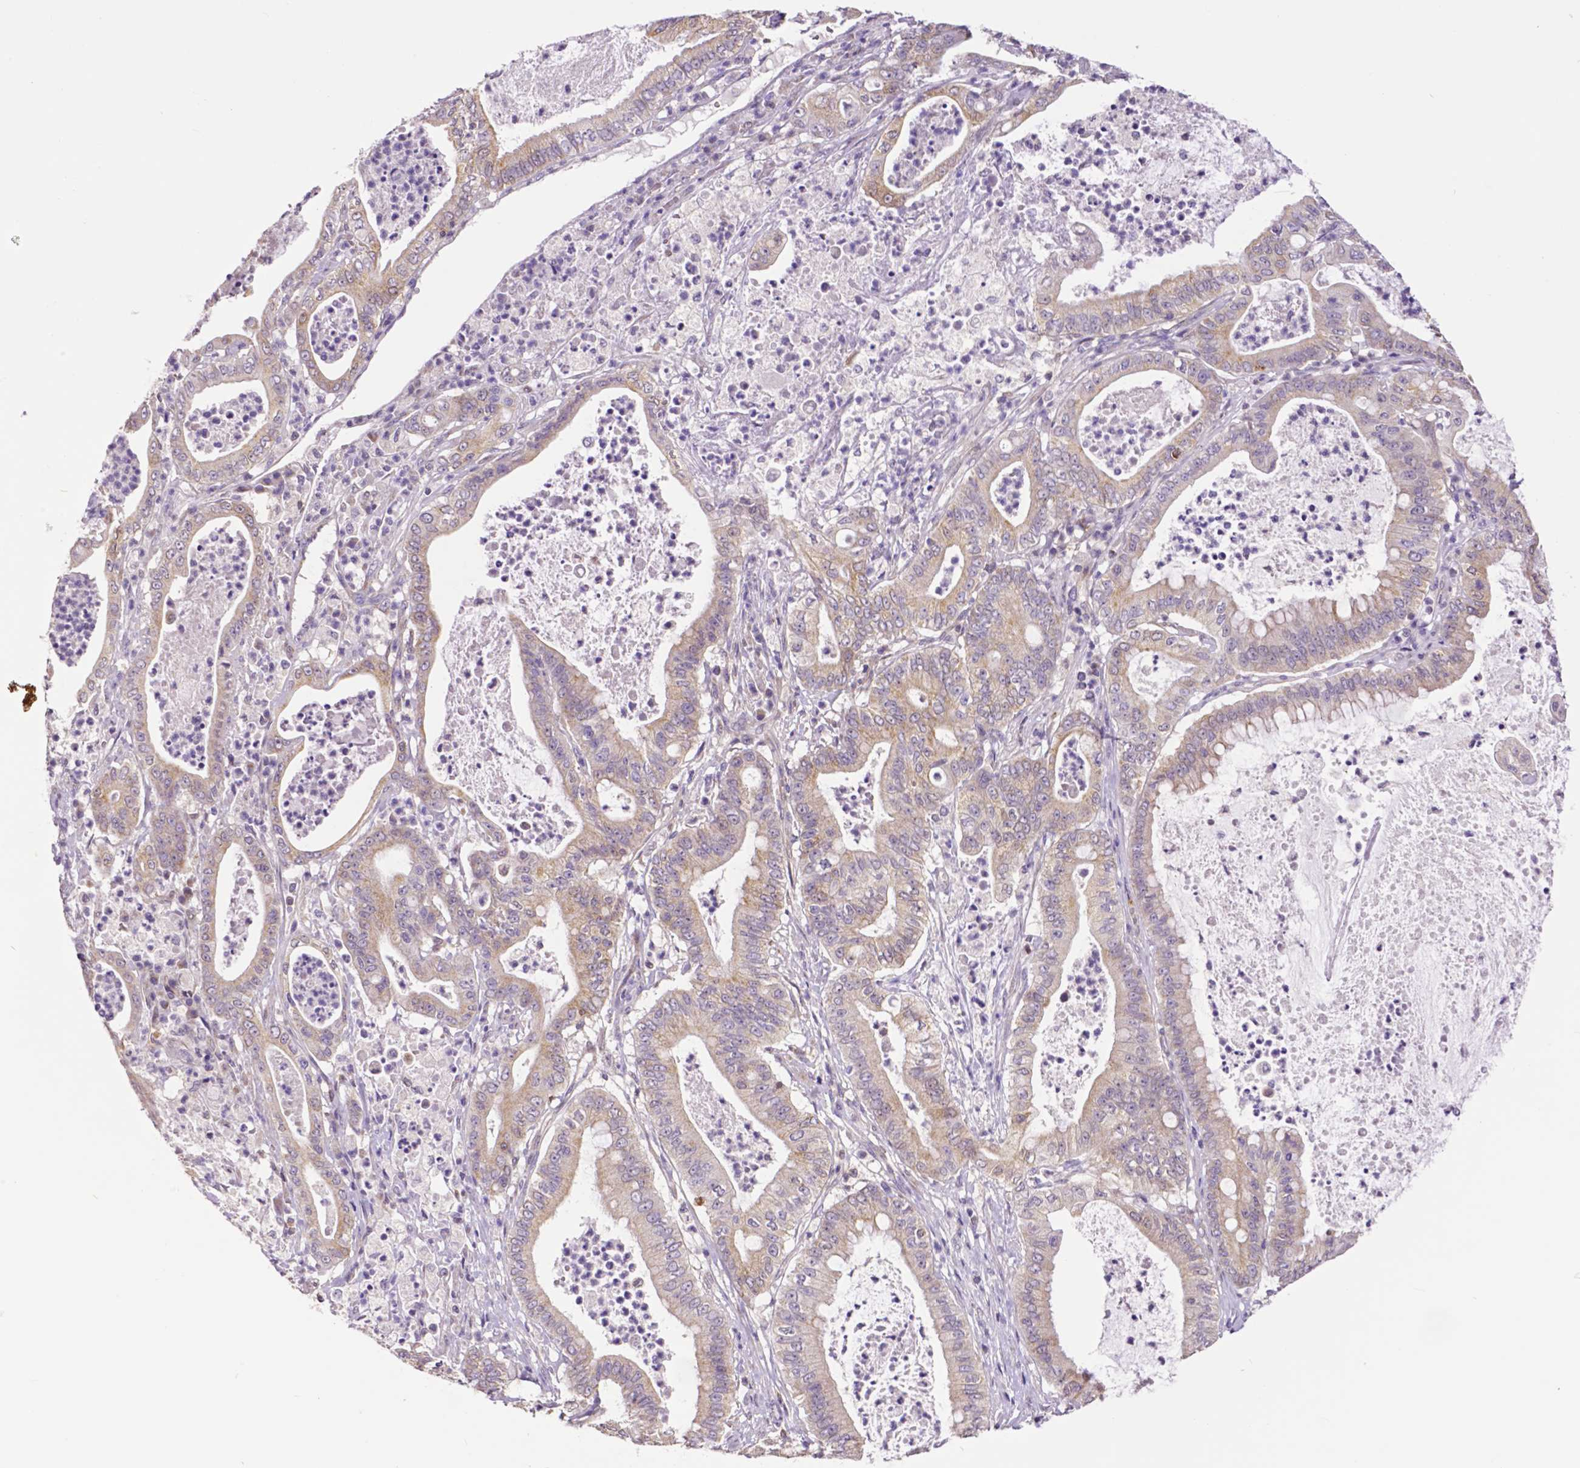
{"staining": {"intensity": "weak", "quantity": ">75%", "location": "cytoplasmic/membranous"}, "tissue": "pancreatic cancer", "cell_type": "Tumor cells", "image_type": "cancer", "snomed": [{"axis": "morphology", "description": "Adenocarcinoma, NOS"}, {"axis": "topography", "description": "Pancreas"}], "caption": "High-magnification brightfield microscopy of pancreatic cancer (adenocarcinoma) stained with DAB (brown) and counterstained with hematoxylin (blue). tumor cells exhibit weak cytoplasmic/membranous staining is present in about>75% of cells.", "gene": "MCL1", "patient": {"sex": "male", "age": 71}}